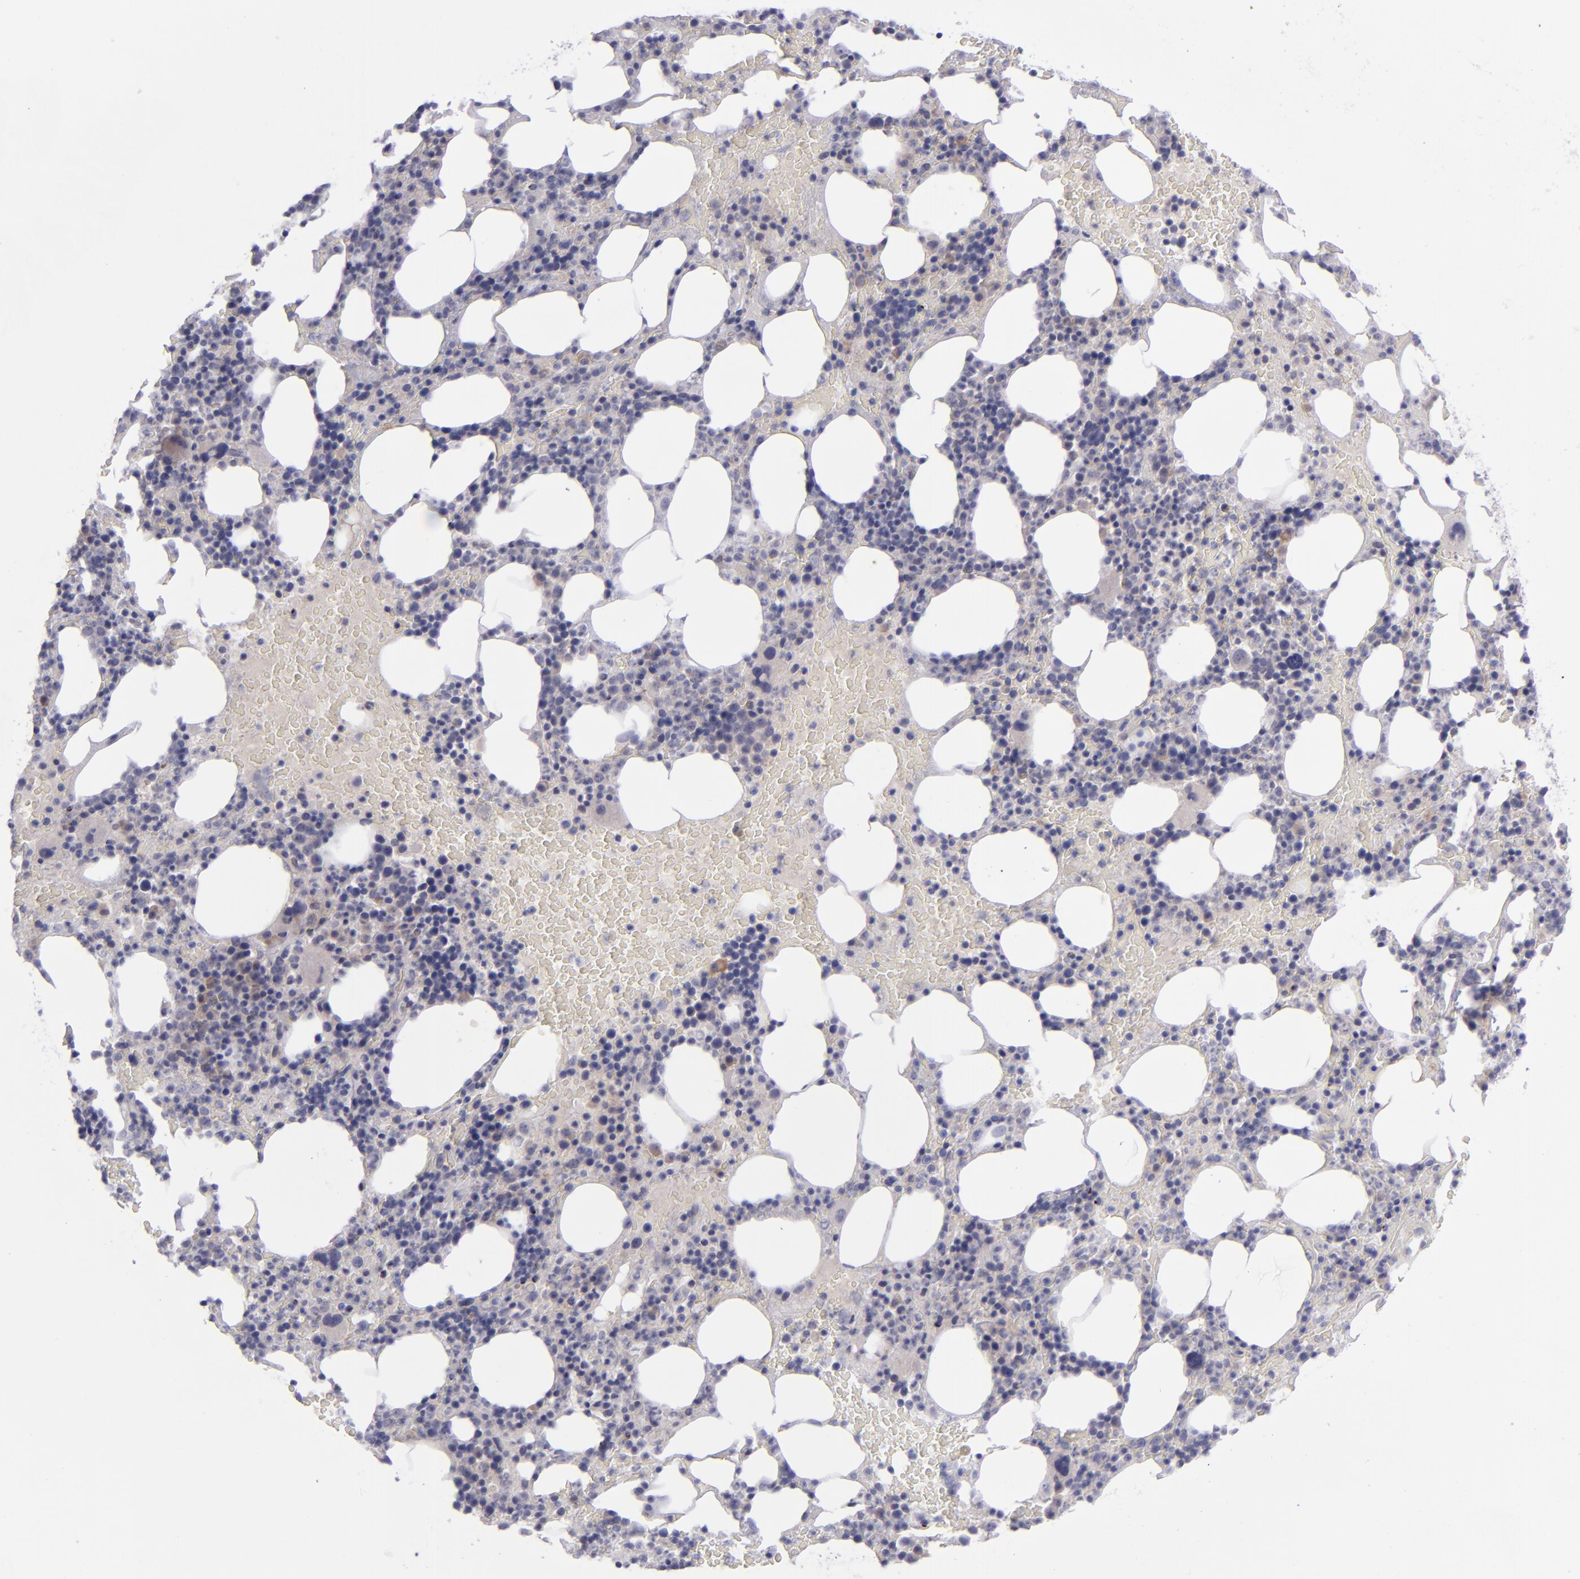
{"staining": {"intensity": "negative", "quantity": "none", "location": "none"}, "tissue": "bone marrow", "cell_type": "Hematopoietic cells", "image_type": "normal", "snomed": [{"axis": "morphology", "description": "Normal tissue, NOS"}, {"axis": "topography", "description": "Bone marrow"}], "caption": "This histopathology image is of benign bone marrow stained with immunohistochemistry (IHC) to label a protein in brown with the nuclei are counter-stained blue. There is no expression in hematopoietic cells. (DAB IHC visualized using brightfield microscopy, high magnification).", "gene": "EVPL", "patient": {"sex": "male", "age": 86}}